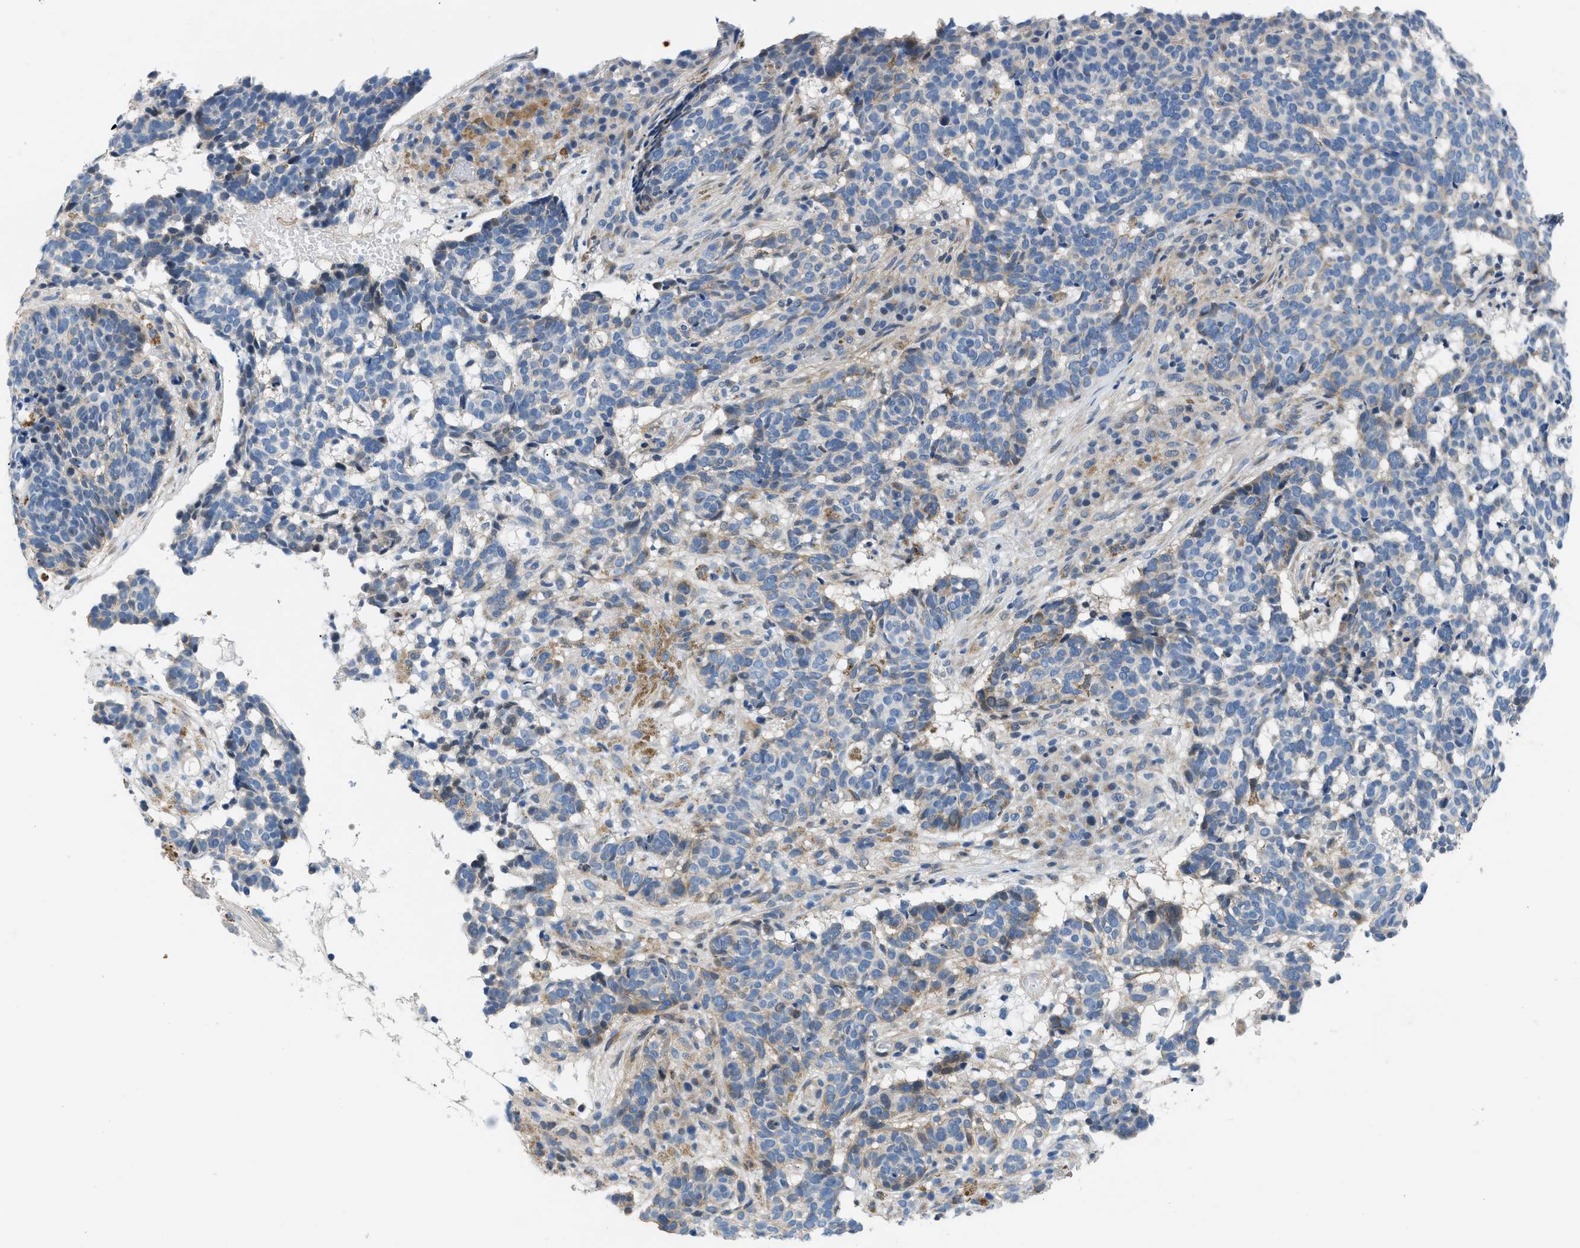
{"staining": {"intensity": "weak", "quantity": "<25%", "location": "cytoplasmic/membranous"}, "tissue": "skin cancer", "cell_type": "Tumor cells", "image_type": "cancer", "snomed": [{"axis": "morphology", "description": "Basal cell carcinoma"}, {"axis": "topography", "description": "Skin"}], "caption": "IHC of human skin cancer (basal cell carcinoma) exhibits no positivity in tumor cells.", "gene": "FDCSP", "patient": {"sex": "male", "age": 85}}